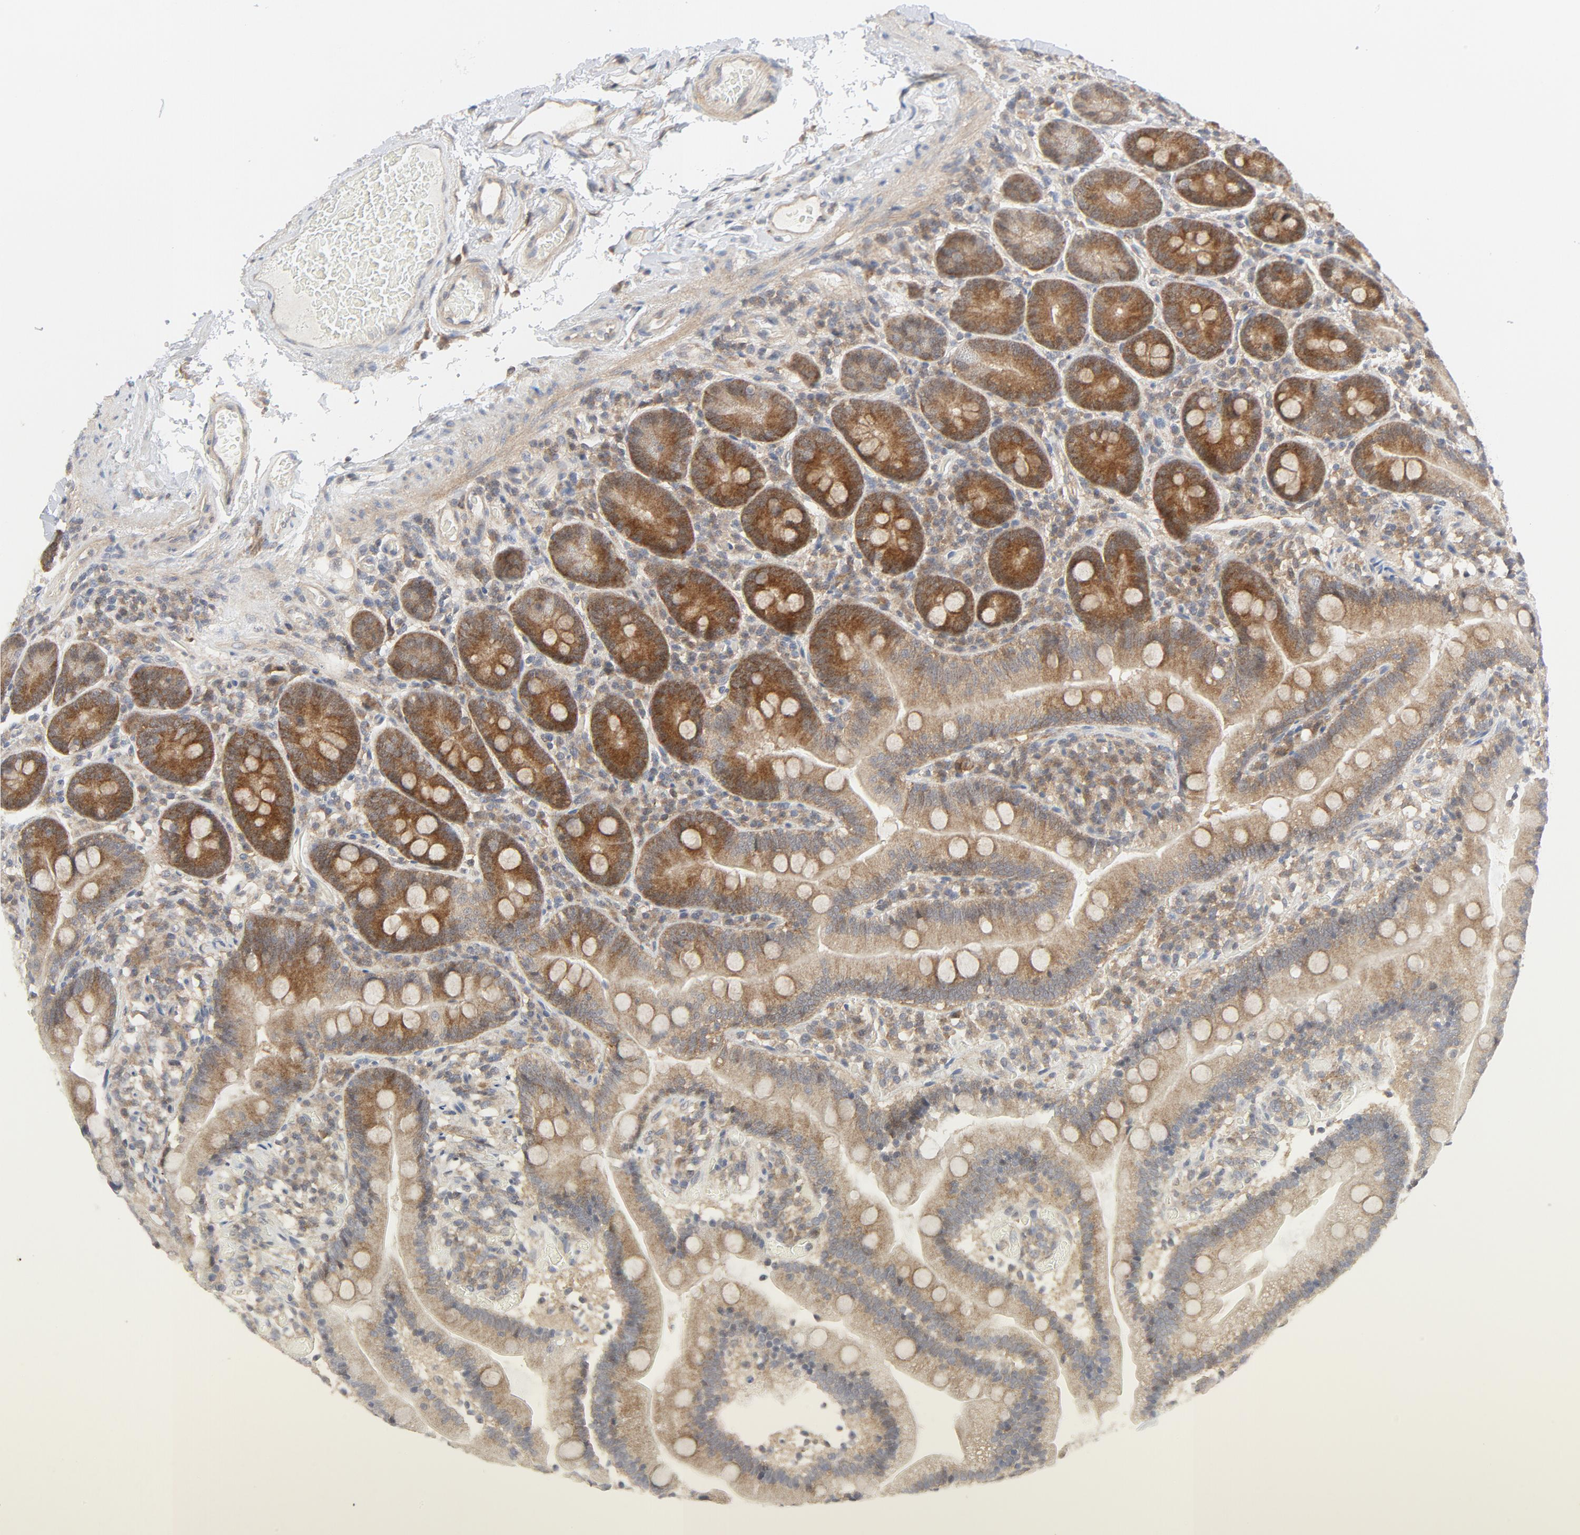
{"staining": {"intensity": "moderate", "quantity": "25%-75%", "location": "cytoplasmic/membranous"}, "tissue": "duodenum", "cell_type": "Glandular cells", "image_type": "normal", "snomed": [{"axis": "morphology", "description": "Normal tissue, NOS"}, {"axis": "topography", "description": "Duodenum"}], "caption": "A photomicrograph of human duodenum stained for a protein shows moderate cytoplasmic/membranous brown staining in glandular cells. (DAB = brown stain, brightfield microscopy at high magnification).", "gene": "MAP2K7", "patient": {"sex": "male", "age": 66}}